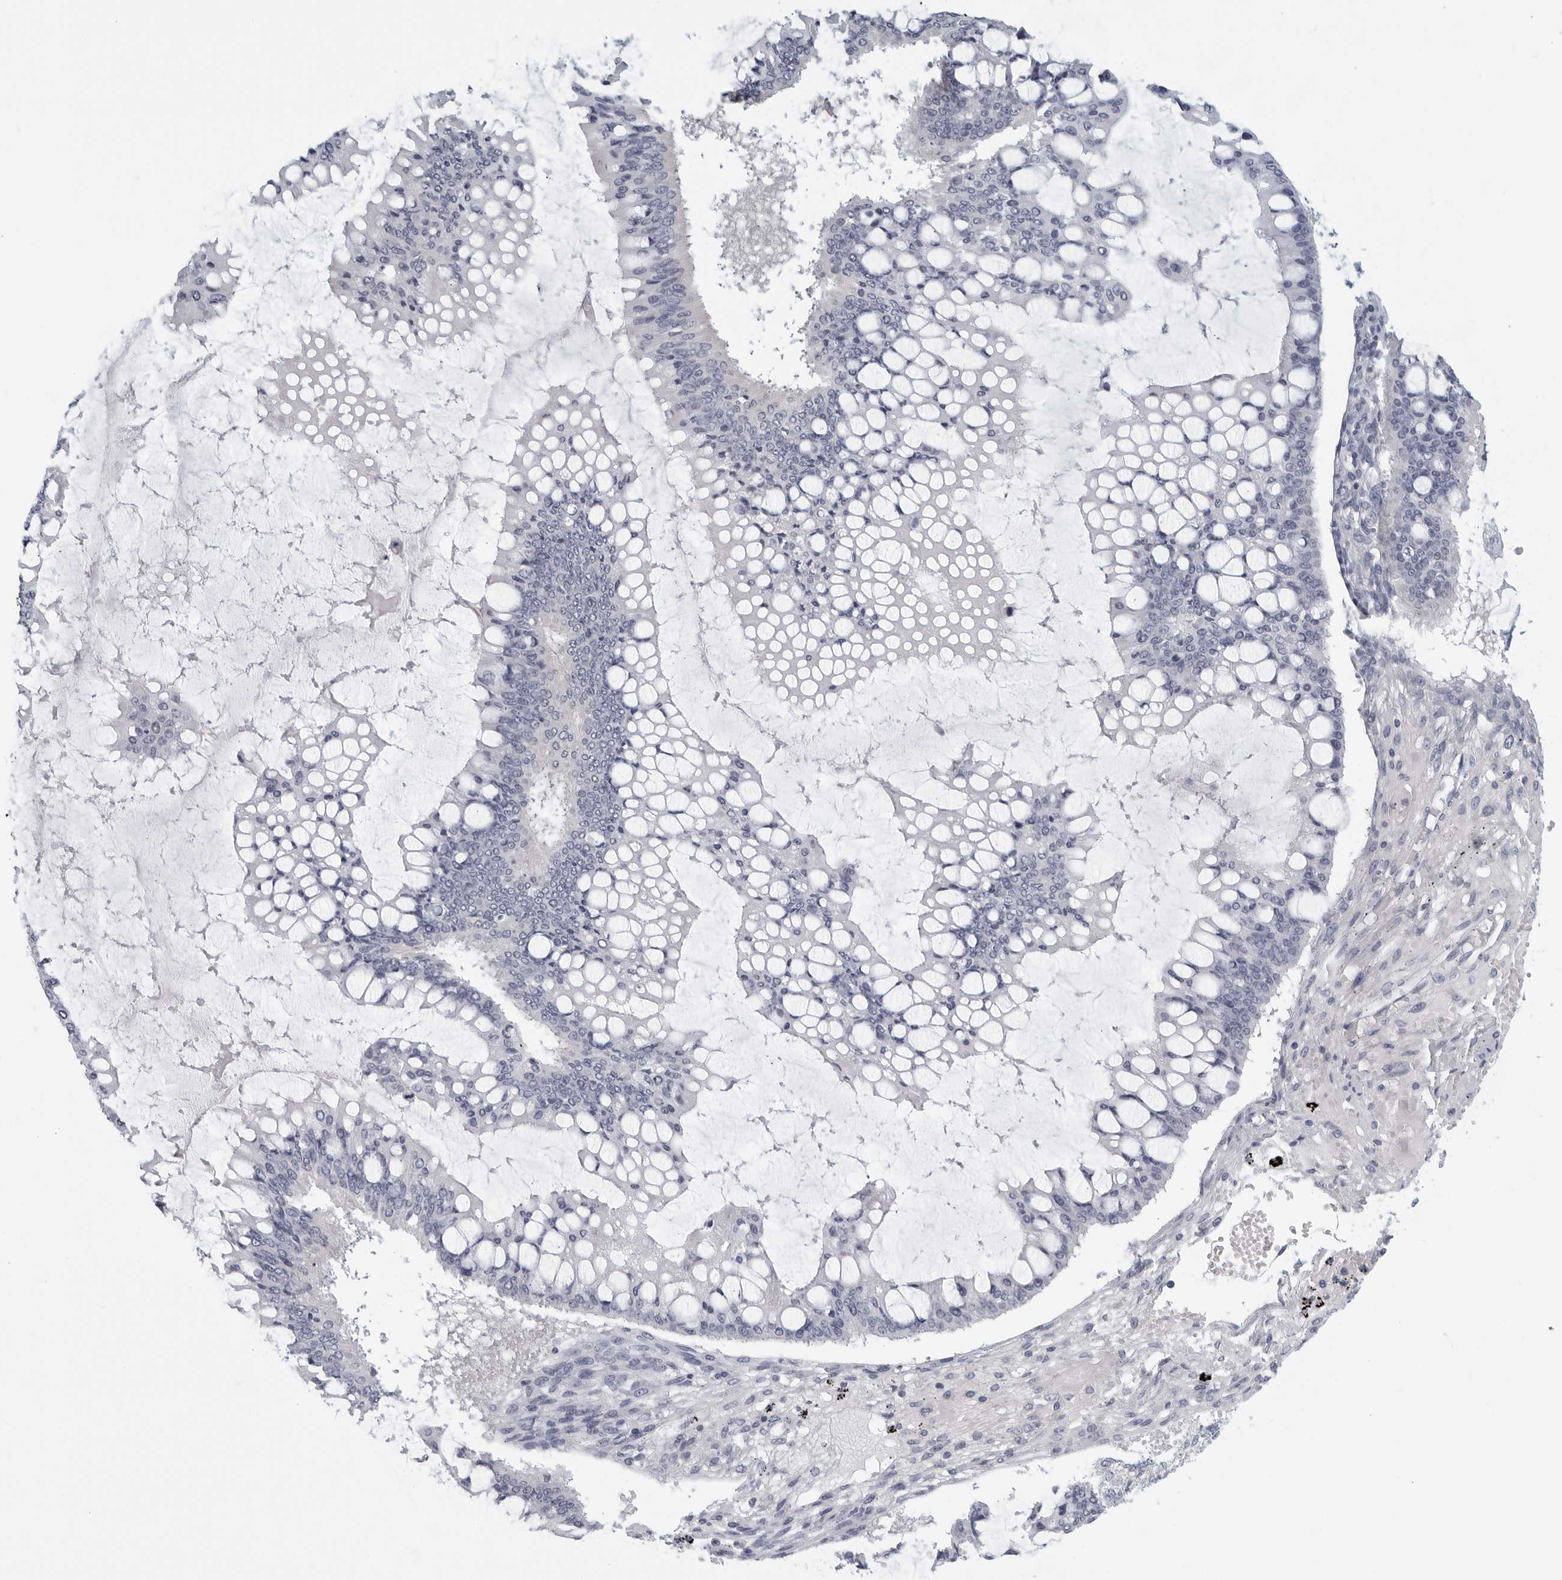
{"staining": {"intensity": "negative", "quantity": "none", "location": "none"}, "tissue": "ovarian cancer", "cell_type": "Tumor cells", "image_type": "cancer", "snomed": [{"axis": "morphology", "description": "Cystadenocarcinoma, mucinous, NOS"}, {"axis": "topography", "description": "Ovary"}], "caption": "Ovarian cancer stained for a protein using immunohistochemistry displays no staining tumor cells.", "gene": "MATN1", "patient": {"sex": "female", "age": 73}}